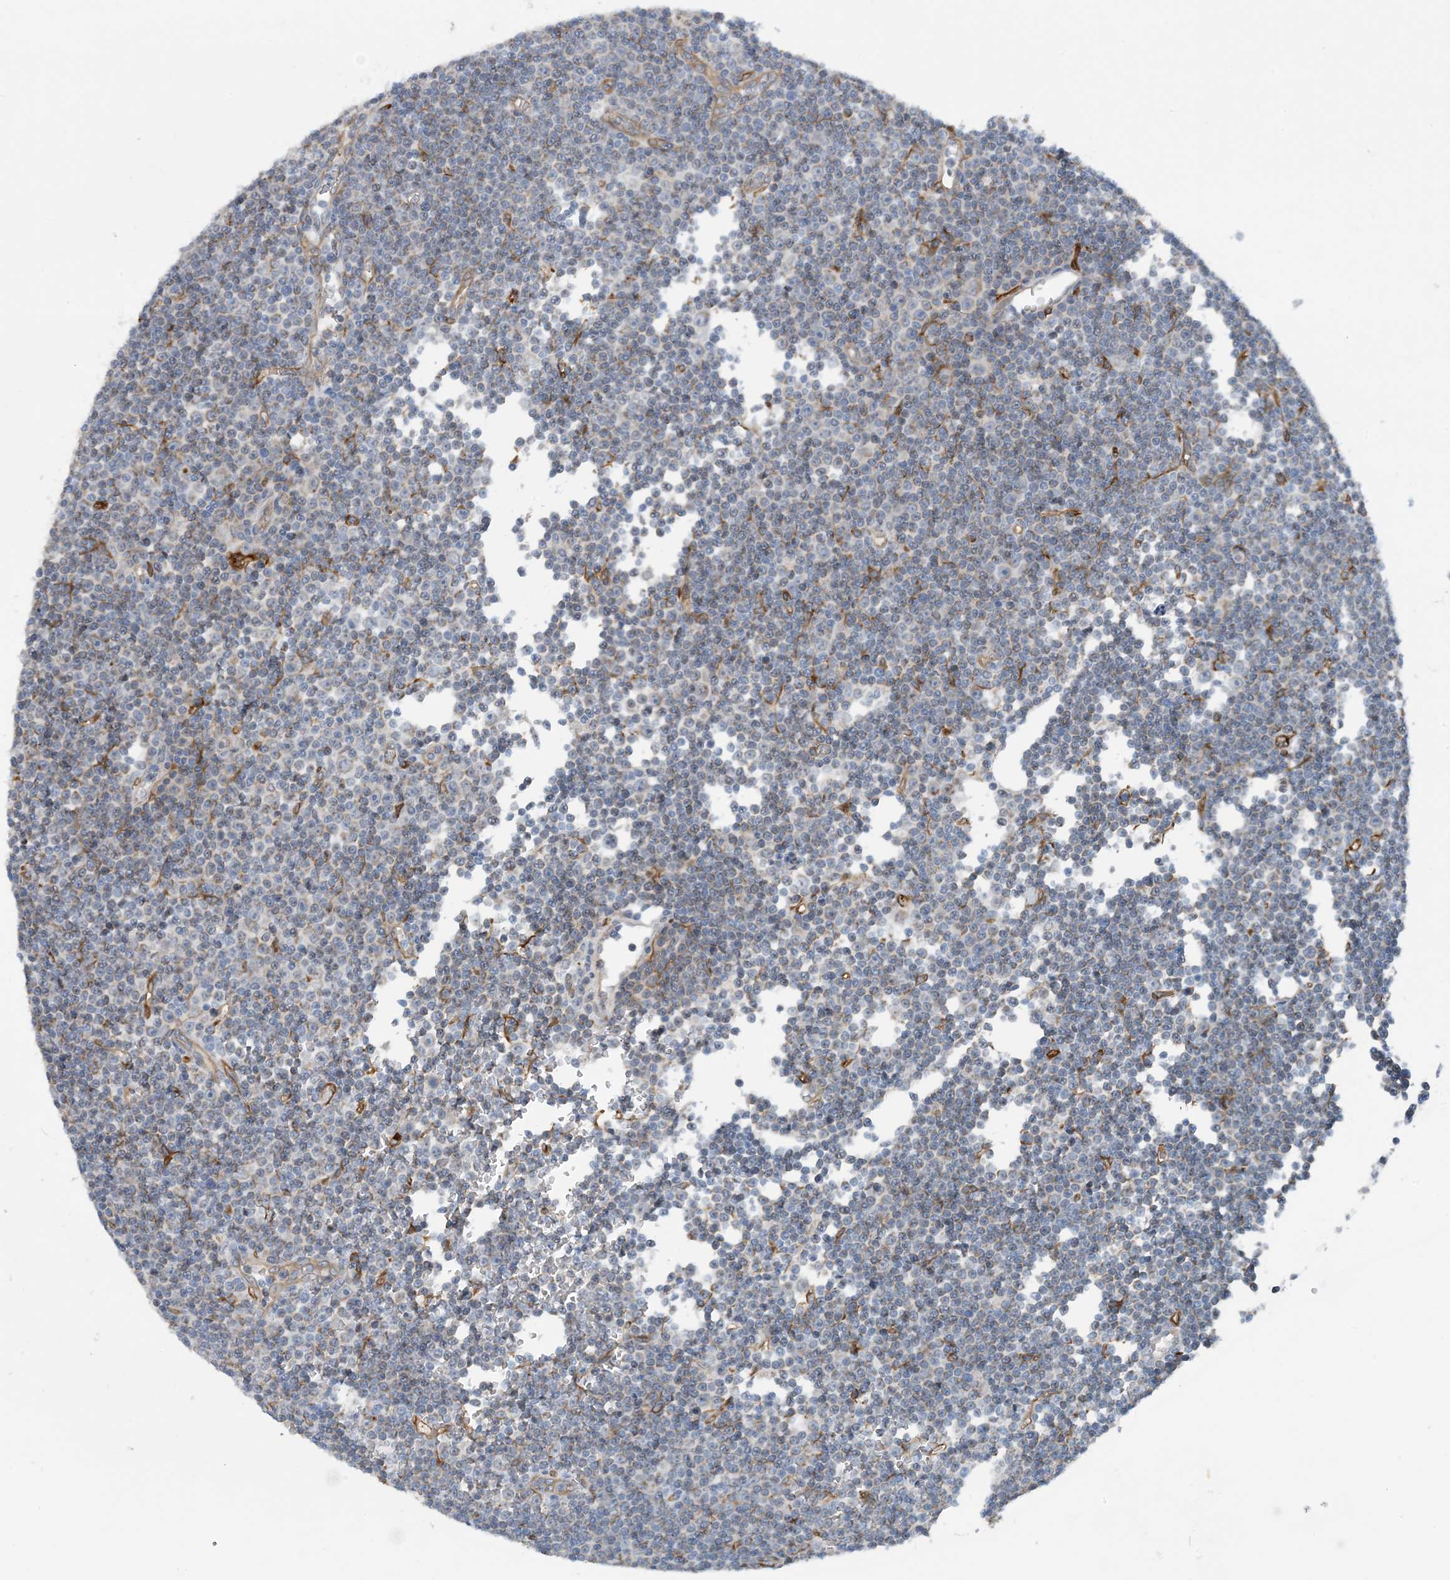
{"staining": {"intensity": "negative", "quantity": "none", "location": "none"}, "tissue": "lymphoma", "cell_type": "Tumor cells", "image_type": "cancer", "snomed": [{"axis": "morphology", "description": "Malignant lymphoma, non-Hodgkin's type, Low grade"}, {"axis": "topography", "description": "Lymph node"}], "caption": "The immunohistochemistry image has no significant expression in tumor cells of low-grade malignant lymphoma, non-Hodgkin's type tissue.", "gene": "EIF2A", "patient": {"sex": "female", "age": 67}}